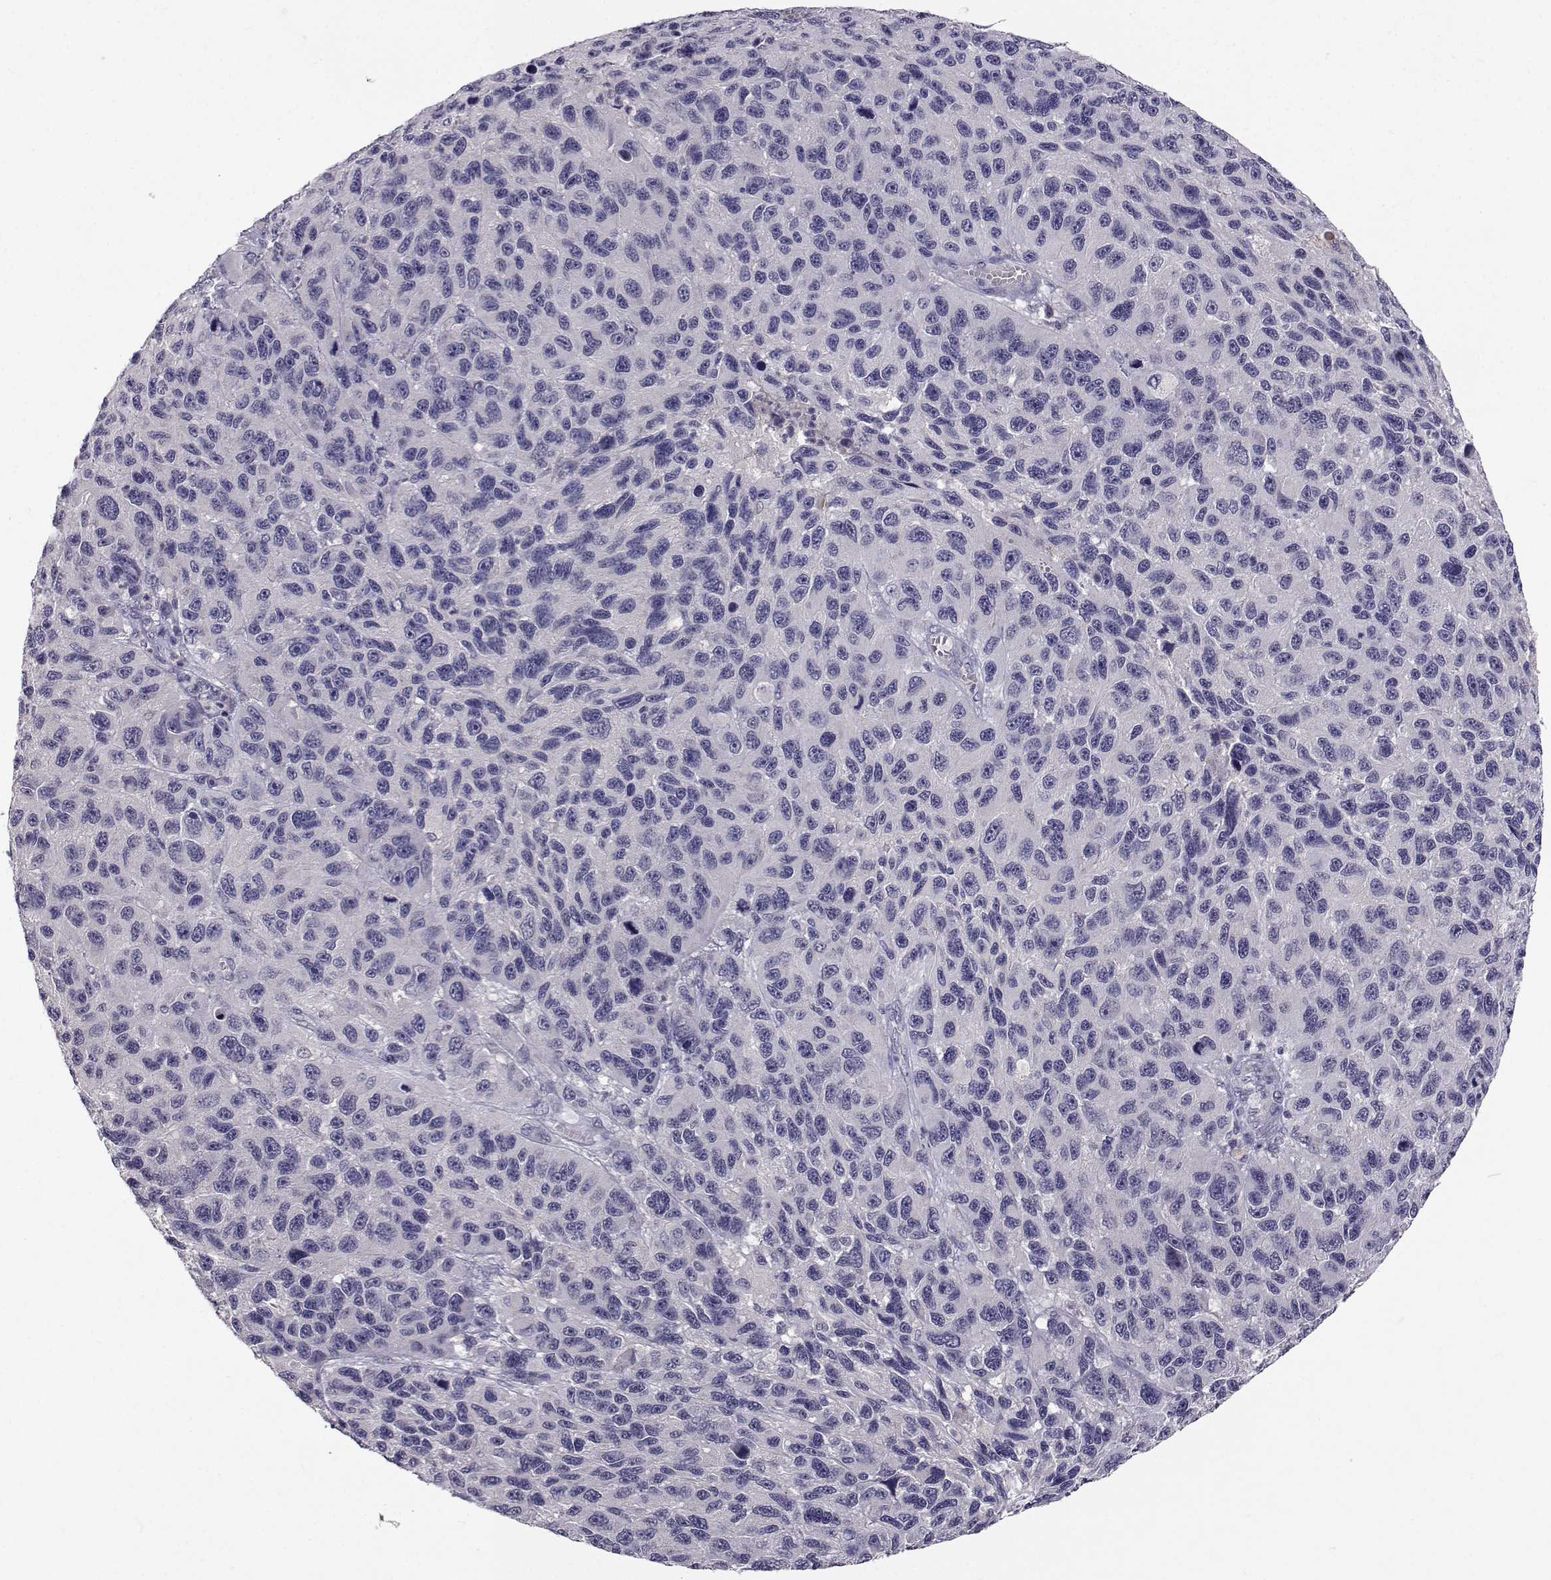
{"staining": {"intensity": "negative", "quantity": "none", "location": "none"}, "tissue": "melanoma", "cell_type": "Tumor cells", "image_type": "cancer", "snomed": [{"axis": "morphology", "description": "Malignant melanoma, NOS"}, {"axis": "topography", "description": "Skin"}], "caption": "Immunohistochemical staining of human melanoma reveals no significant positivity in tumor cells.", "gene": "SLC6A3", "patient": {"sex": "male", "age": 53}}